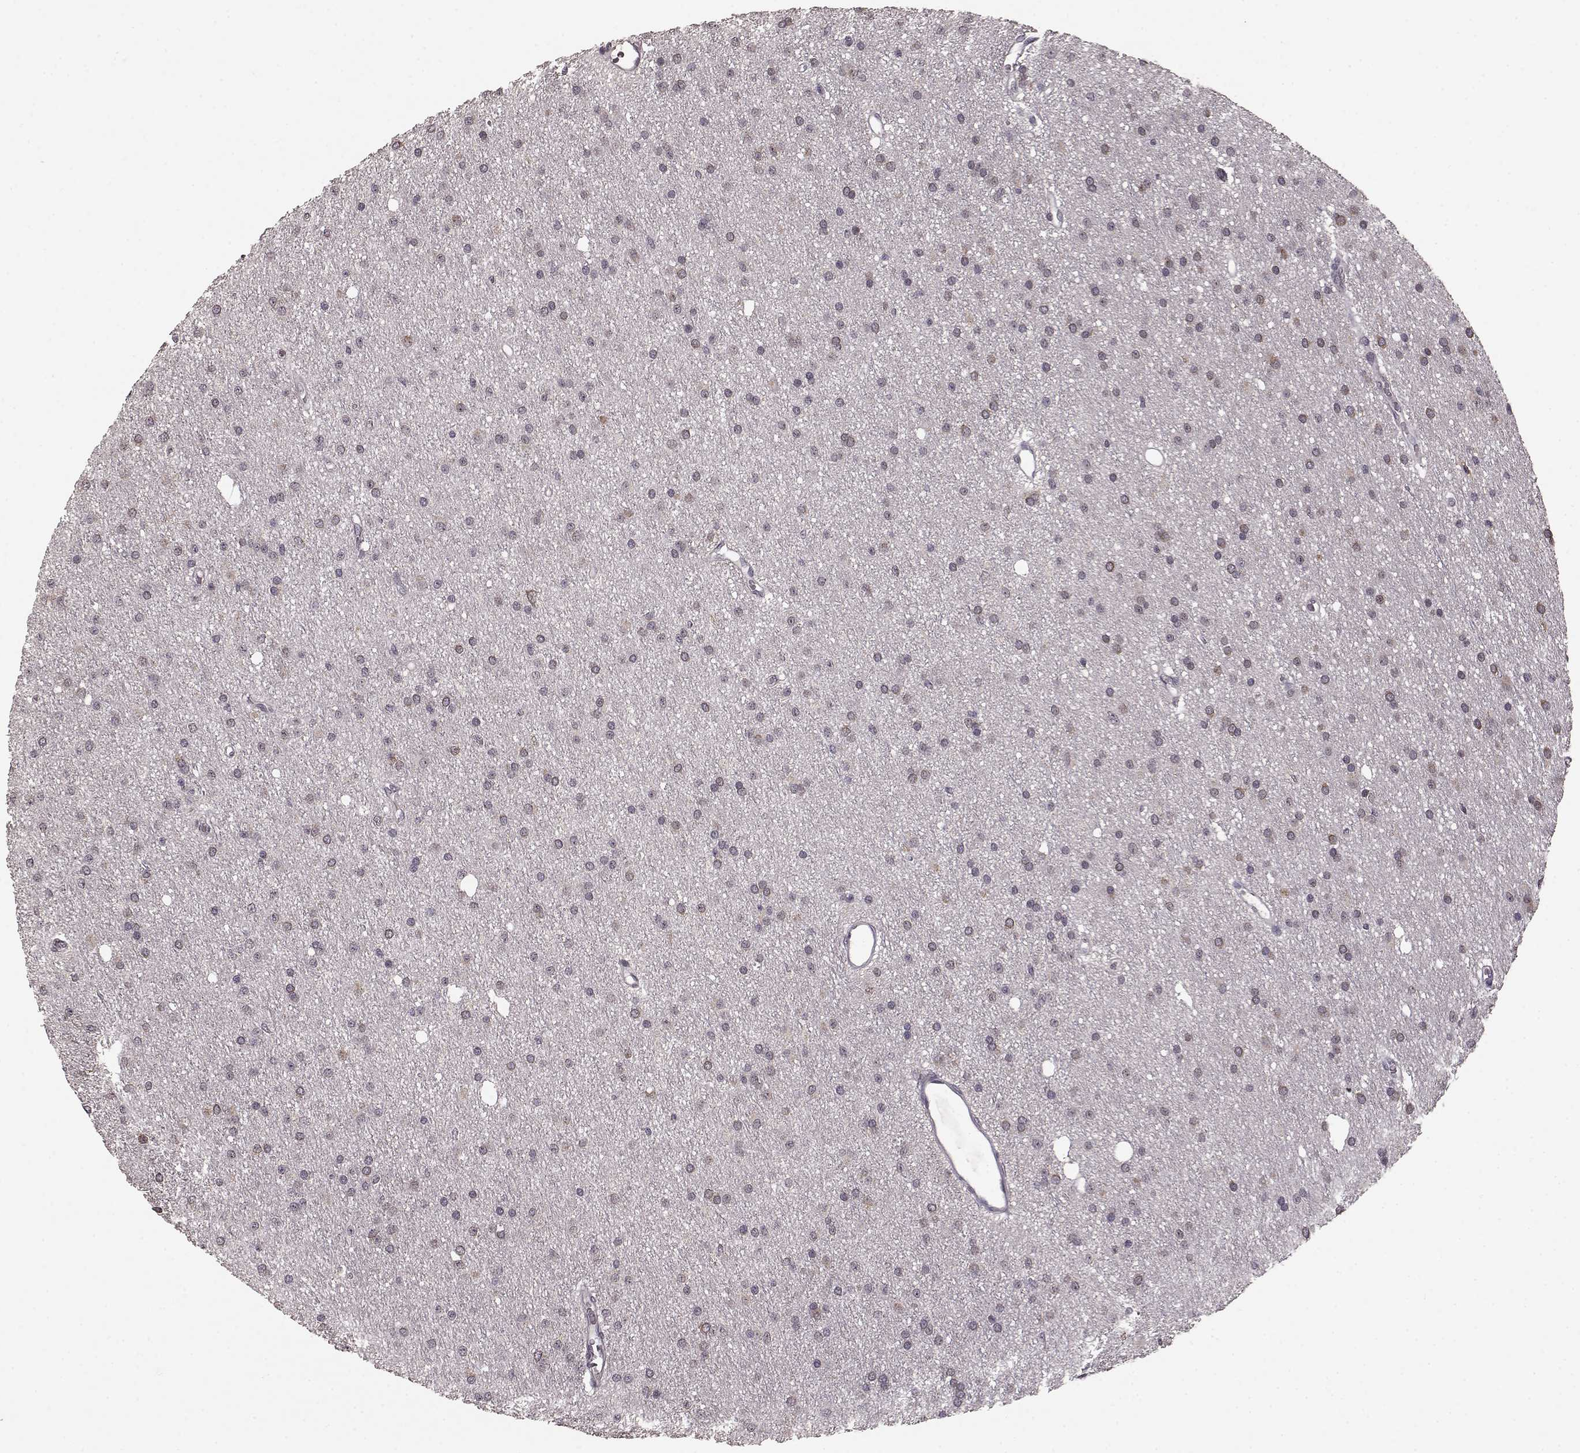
{"staining": {"intensity": "weak", "quantity": "25%-75%", "location": "cytoplasmic/membranous"}, "tissue": "glioma", "cell_type": "Tumor cells", "image_type": "cancer", "snomed": [{"axis": "morphology", "description": "Glioma, malignant, Low grade"}, {"axis": "topography", "description": "Brain"}], "caption": "Glioma stained for a protein exhibits weak cytoplasmic/membranous positivity in tumor cells.", "gene": "ELOVL5", "patient": {"sex": "male", "age": 27}}